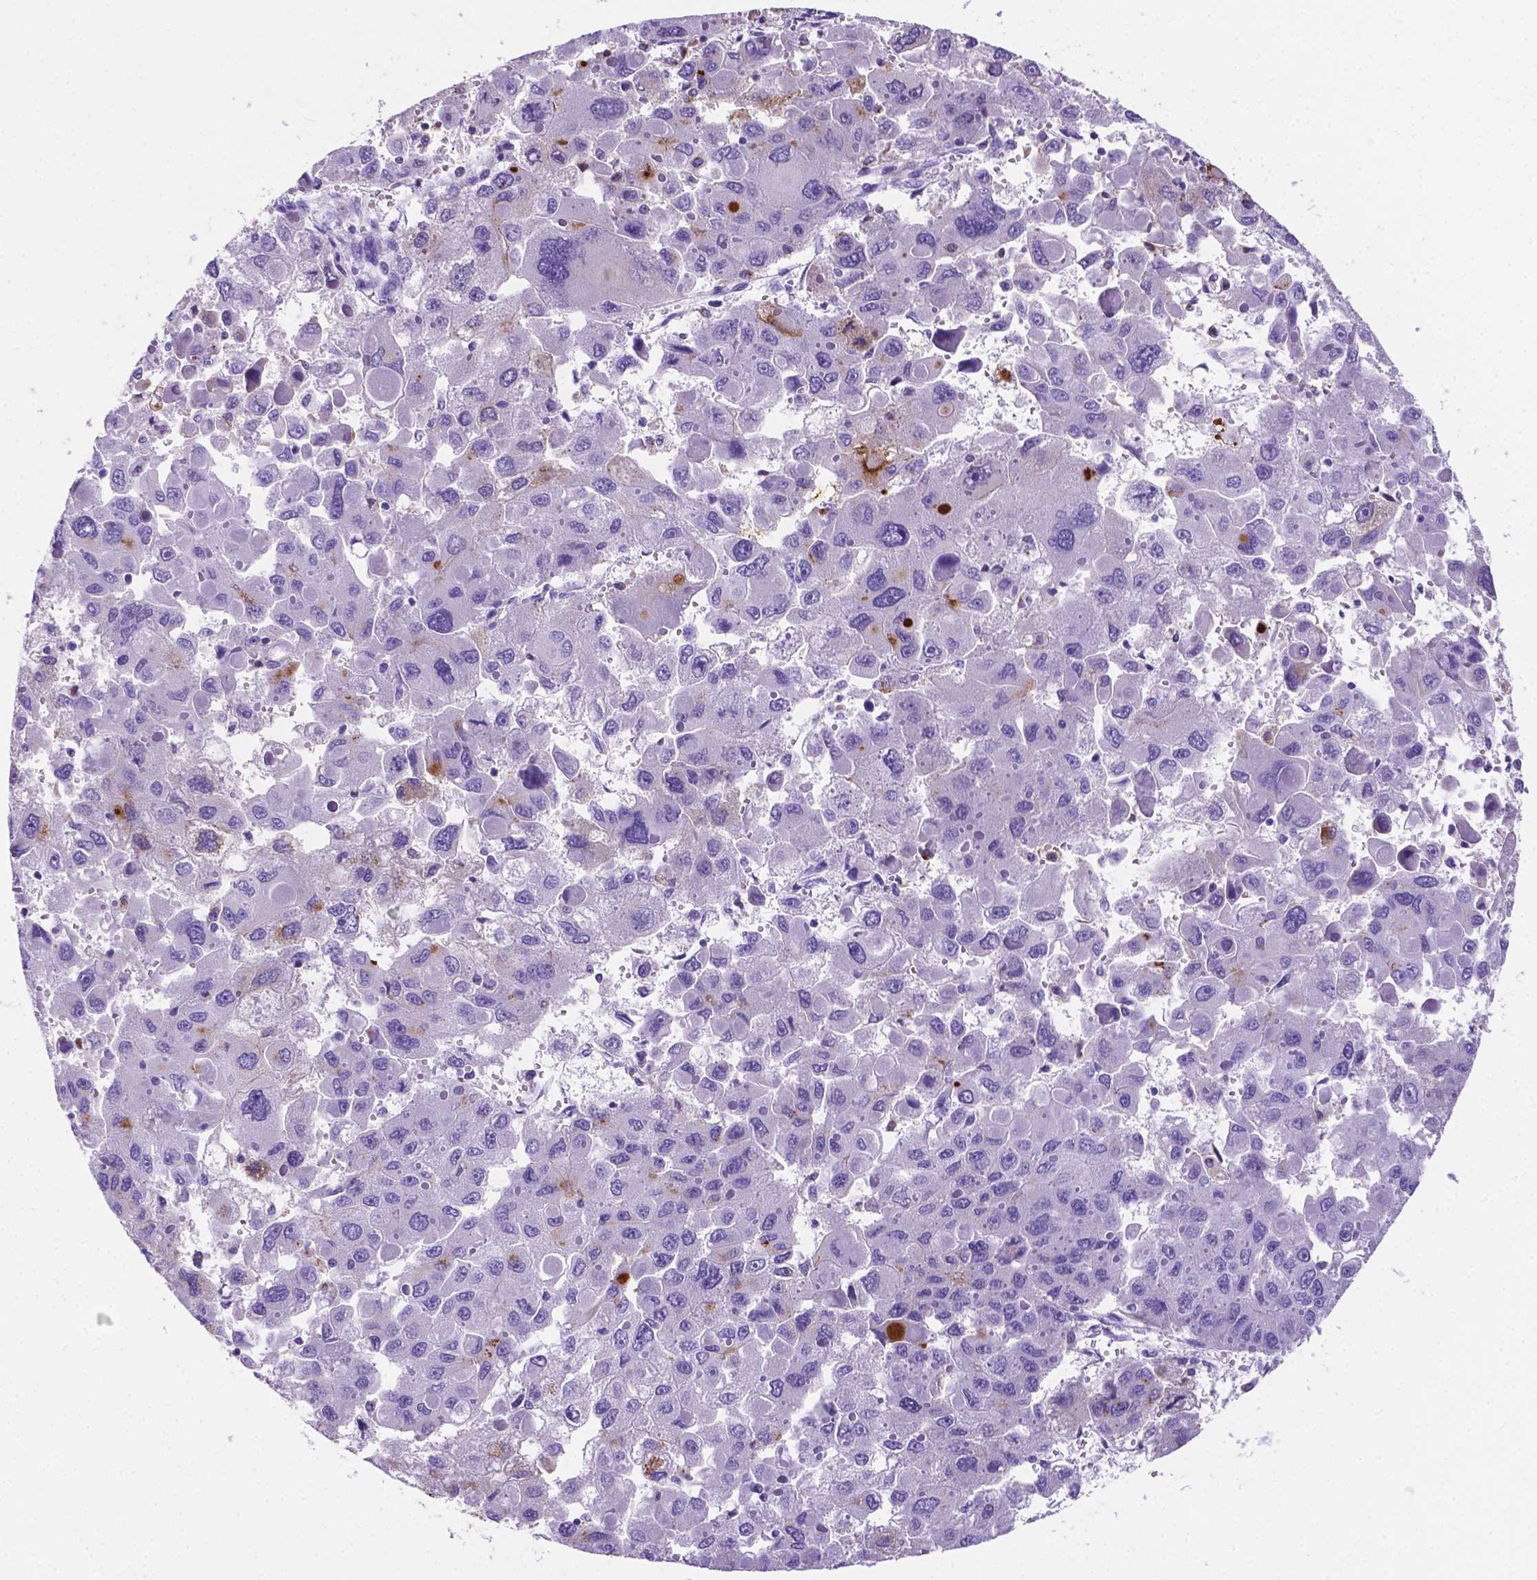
{"staining": {"intensity": "weak", "quantity": "<25%", "location": "cytoplasmic/membranous"}, "tissue": "liver cancer", "cell_type": "Tumor cells", "image_type": "cancer", "snomed": [{"axis": "morphology", "description": "Carcinoma, Hepatocellular, NOS"}, {"axis": "topography", "description": "Liver"}], "caption": "Protein analysis of liver cancer (hepatocellular carcinoma) exhibits no significant expression in tumor cells.", "gene": "APOE", "patient": {"sex": "female", "age": 41}}